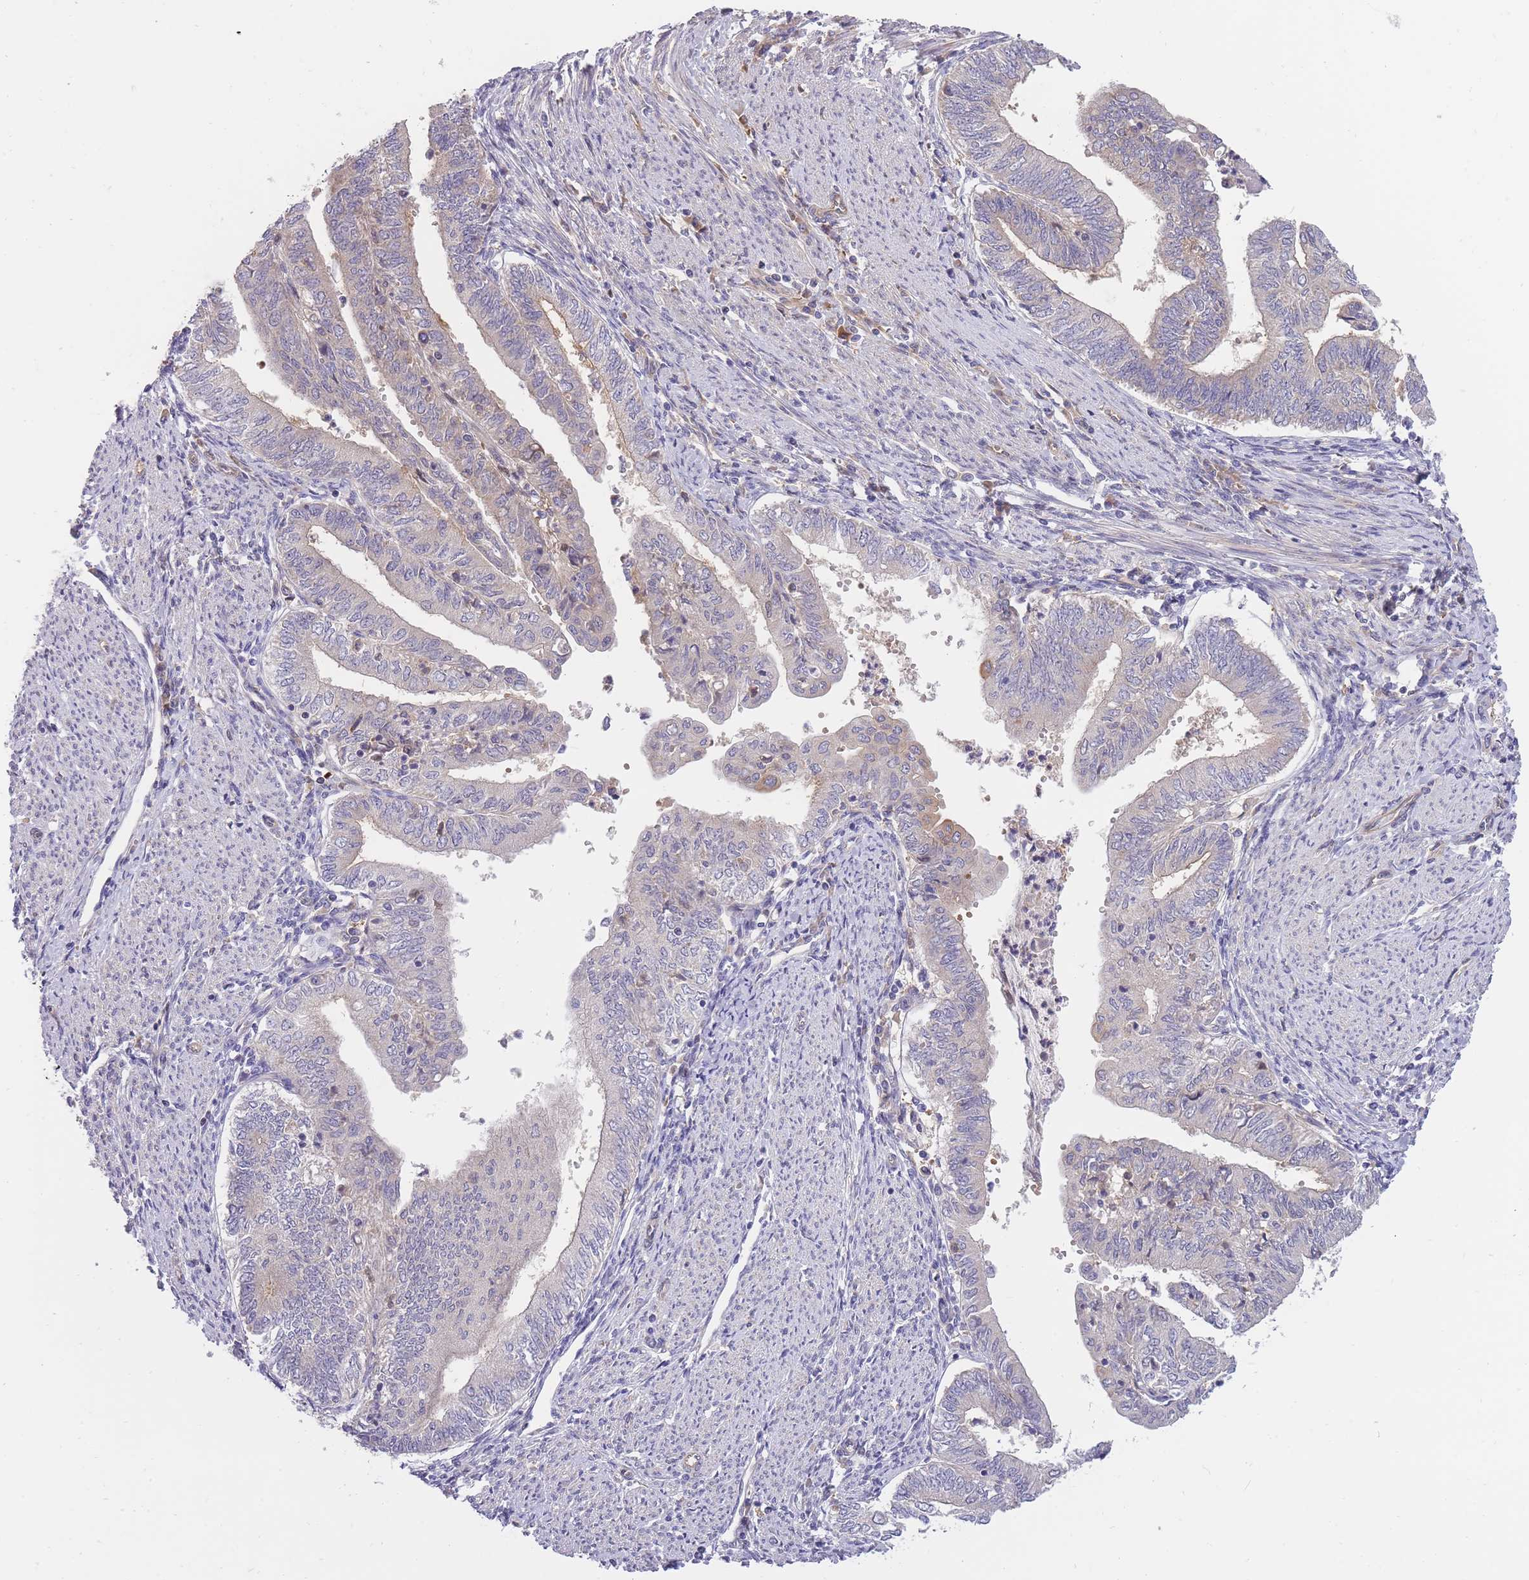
{"staining": {"intensity": "negative", "quantity": "none", "location": "none"}, "tissue": "endometrial cancer", "cell_type": "Tumor cells", "image_type": "cancer", "snomed": [{"axis": "morphology", "description": "Adenocarcinoma, NOS"}, {"axis": "topography", "description": "Endometrium"}], "caption": "An IHC image of endometrial adenocarcinoma is shown. There is no staining in tumor cells of endometrial adenocarcinoma.", "gene": "CRYGN", "patient": {"sex": "female", "age": 66}}